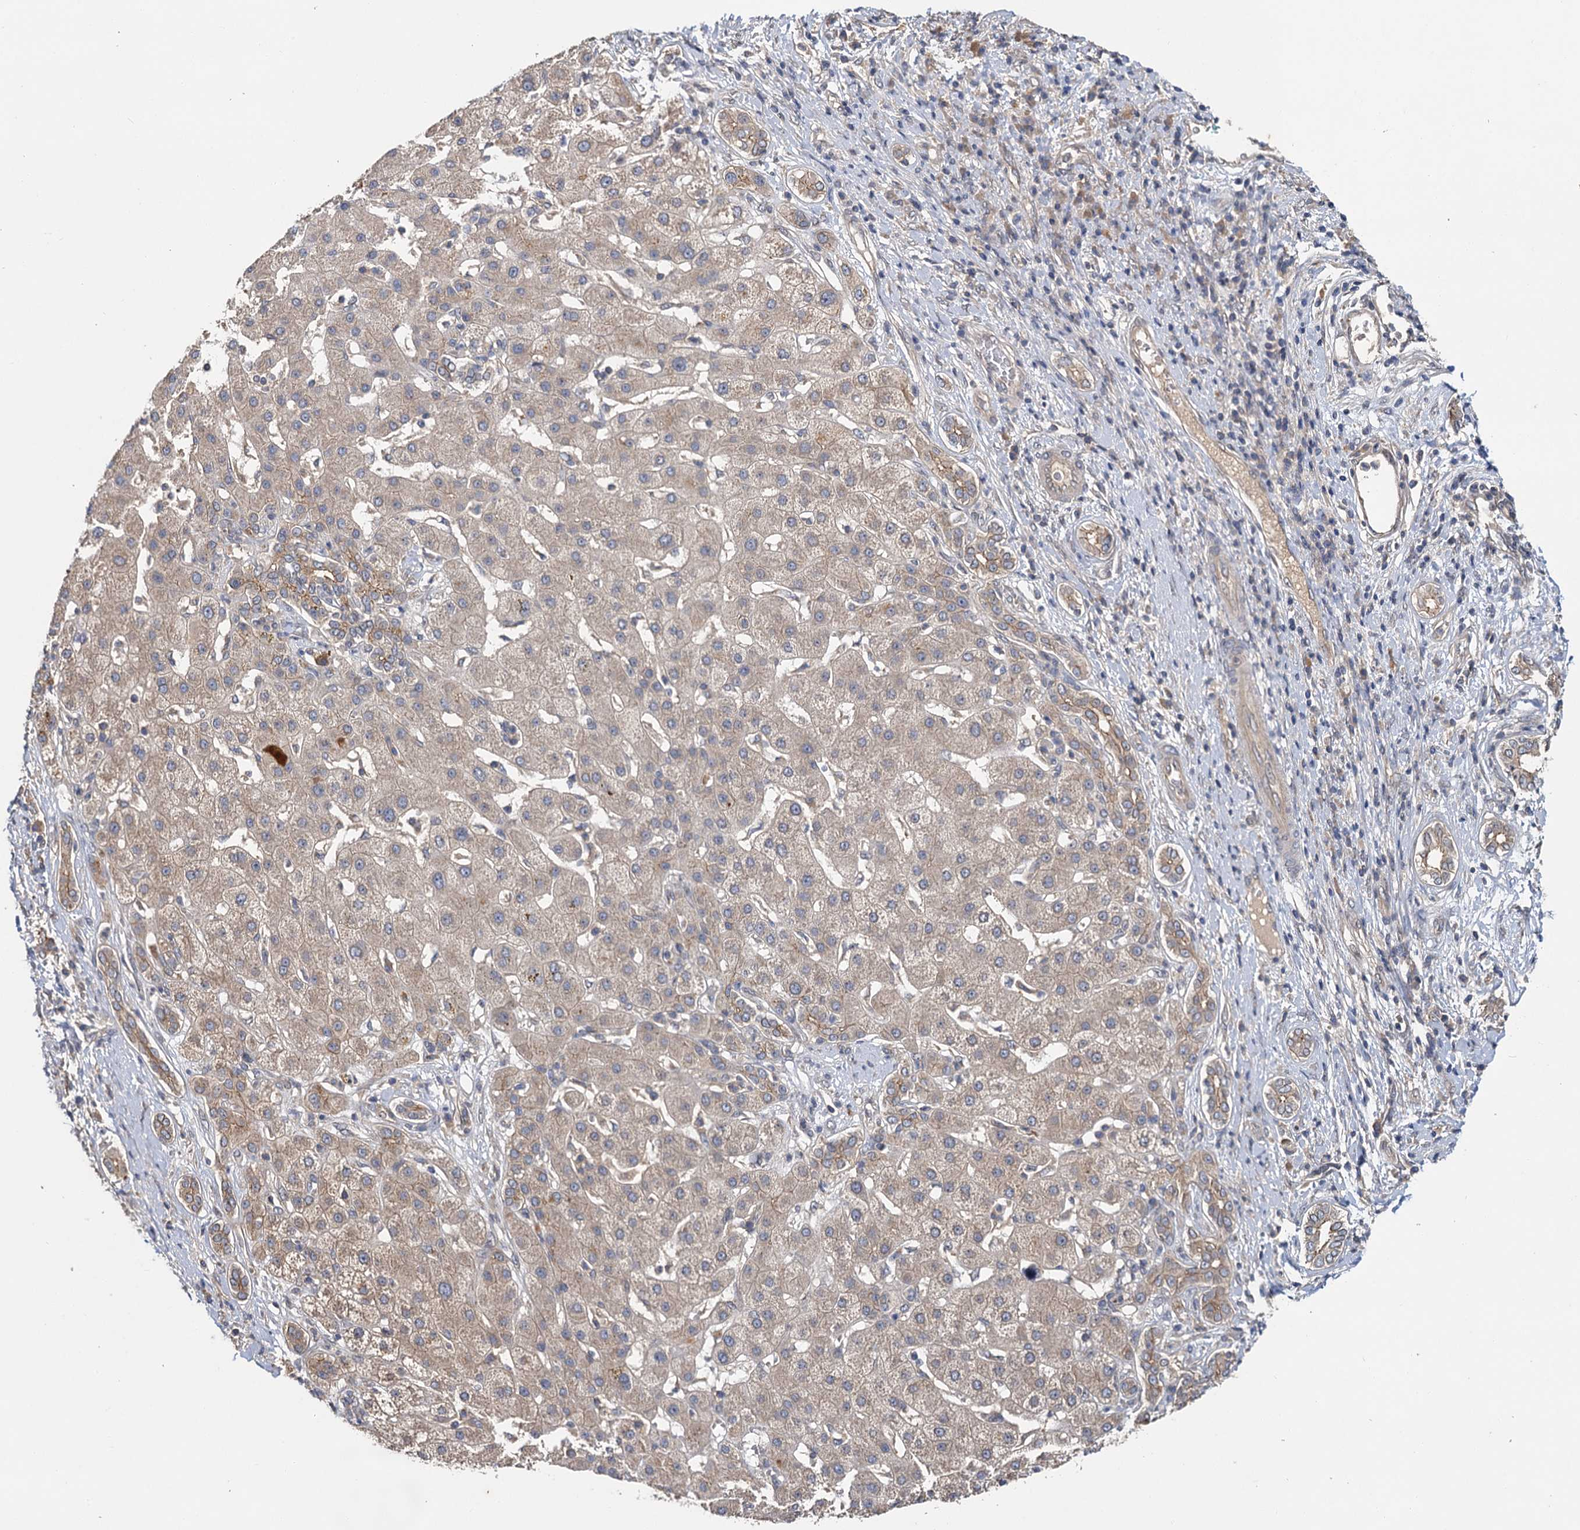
{"staining": {"intensity": "weak", "quantity": "<25%", "location": "cytoplasmic/membranous"}, "tissue": "liver cancer", "cell_type": "Tumor cells", "image_type": "cancer", "snomed": [{"axis": "morphology", "description": "Carcinoma, Hepatocellular, NOS"}, {"axis": "topography", "description": "Liver"}], "caption": "DAB immunohistochemical staining of hepatocellular carcinoma (liver) exhibits no significant expression in tumor cells.", "gene": "ZNF324", "patient": {"sex": "male", "age": 65}}